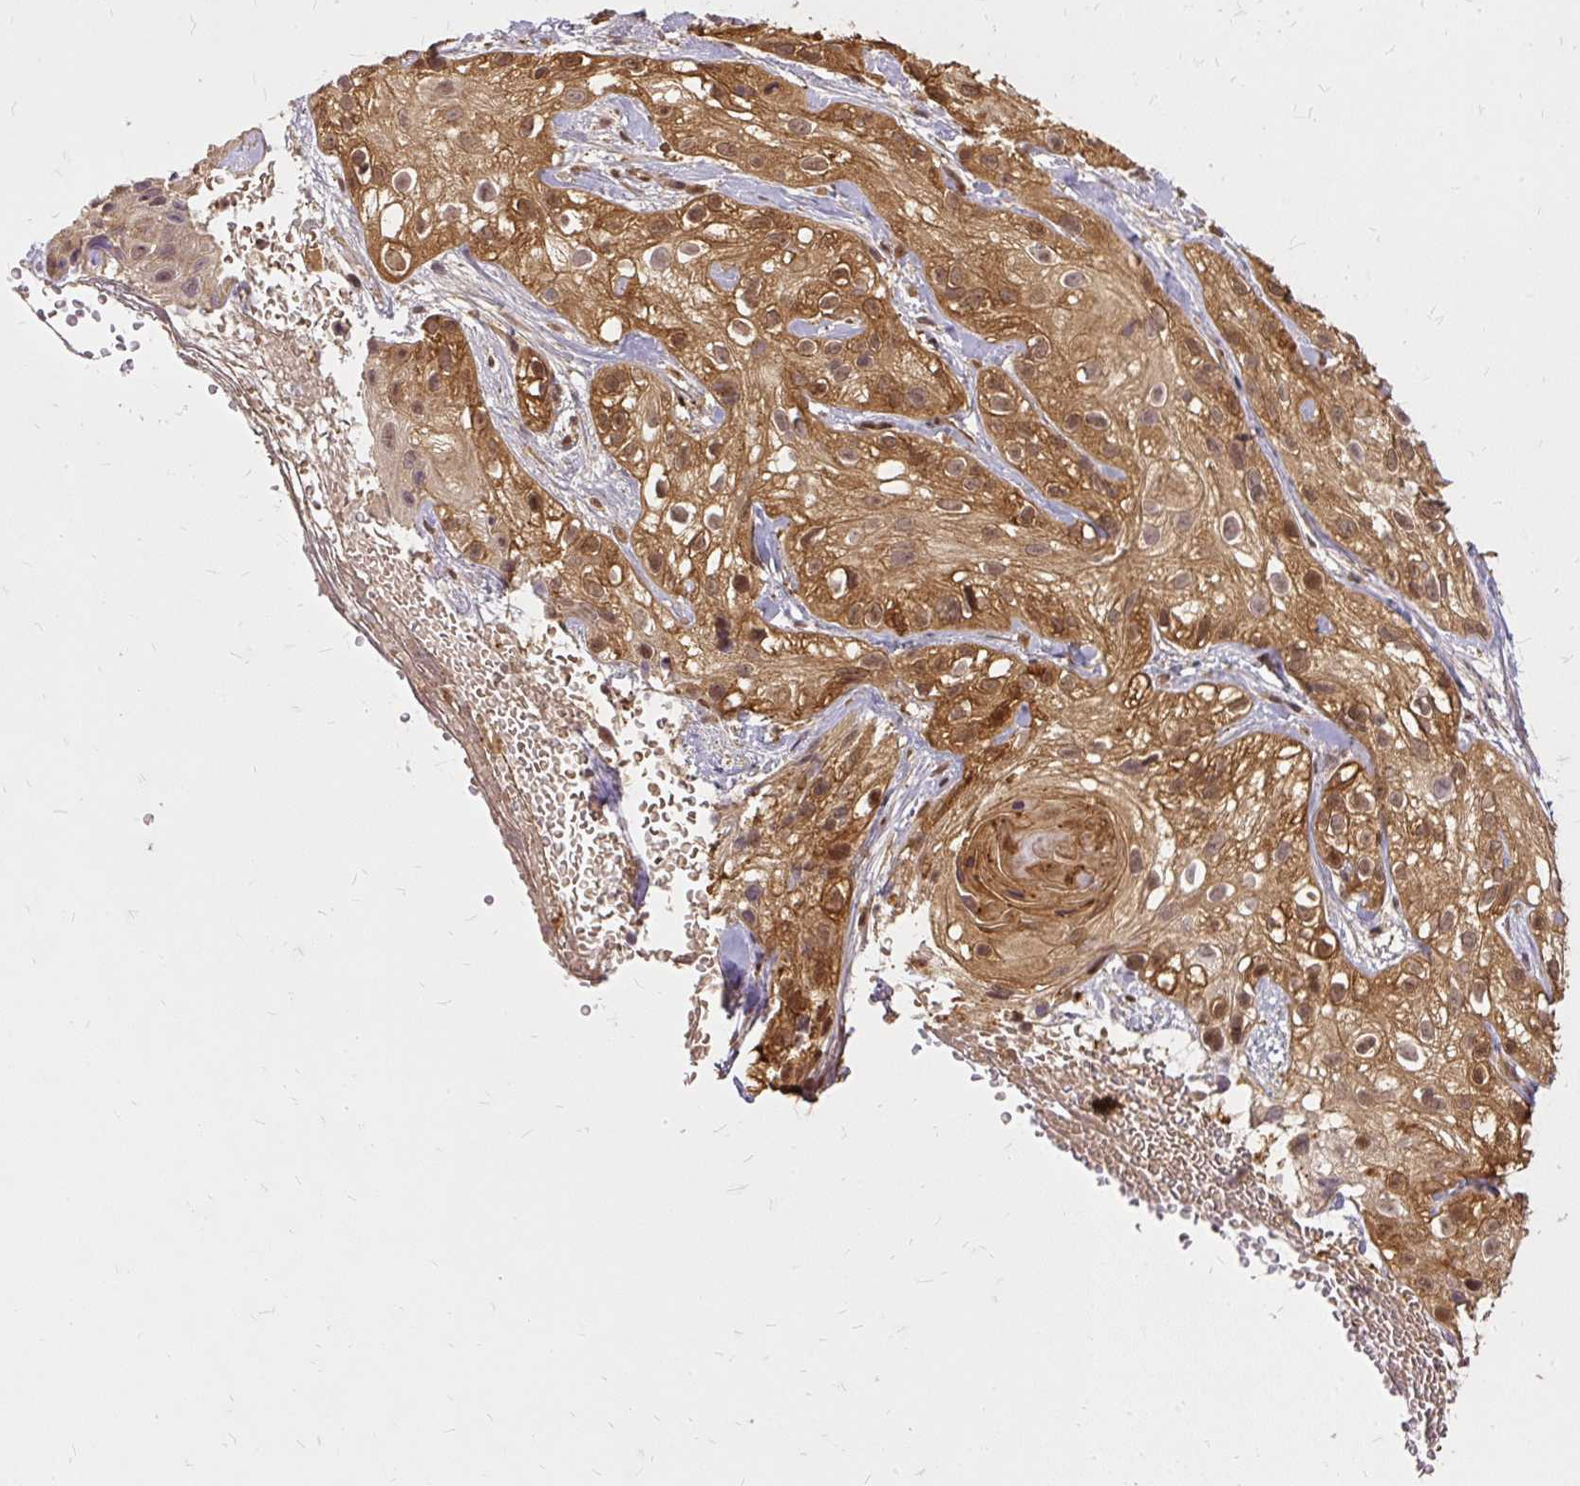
{"staining": {"intensity": "moderate", "quantity": ">75%", "location": "cytoplasmic/membranous,nuclear"}, "tissue": "skin cancer", "cell_type": "Tumor cells", "image_type": "cancer", "snomed": [{"axis": "morphology", "description": "Squamous cell carcinoma, NOS"}, {"axis": "topography", "description": "Skin"}], "caption": "Squamous cell carcinoma (skin) stained with DAB immunohistochemistry (IHC) displays medium levels of moderate cytoplasmic/membranous and nuclear expression in approximately >75% of tumor cells.", "gene": "AP5S1", "patient": {"sex": "male", "age": 82}}